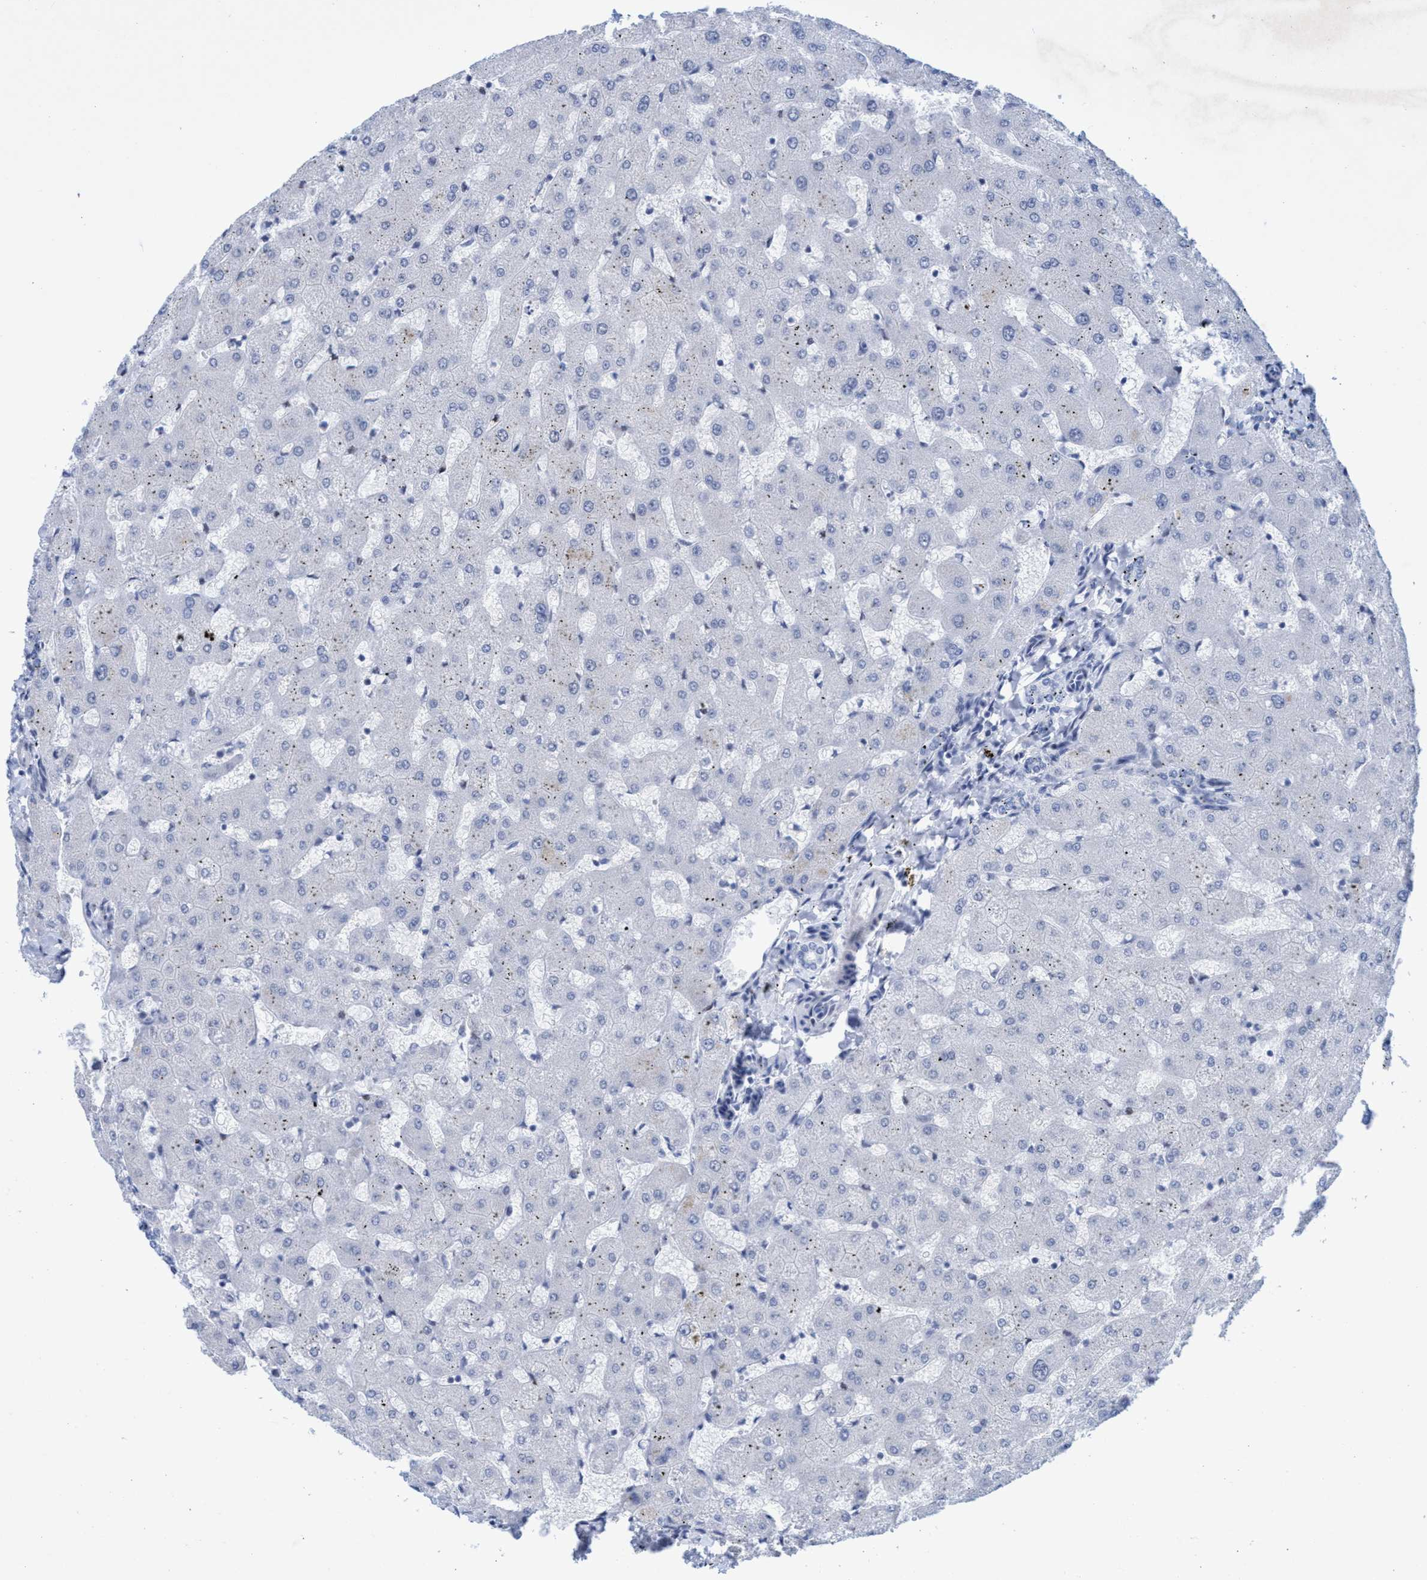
{"staining": {"intensity": "negative", "quantity": "none", "location": "none"}, "tissue": "liver", "cell_type": "Cholangiocytes", "image_type": "normal", "snomed": [{"axis": "morphology", "description": "Normal tissue, NOS"}, {"axis": "topography", "description": "Liver"}], "caption": "The micrograph displays no significant positivity in cholangiocytes of liver.", "gene": "R3HCC1", "patient": {"sex": "female", "age": 63}}